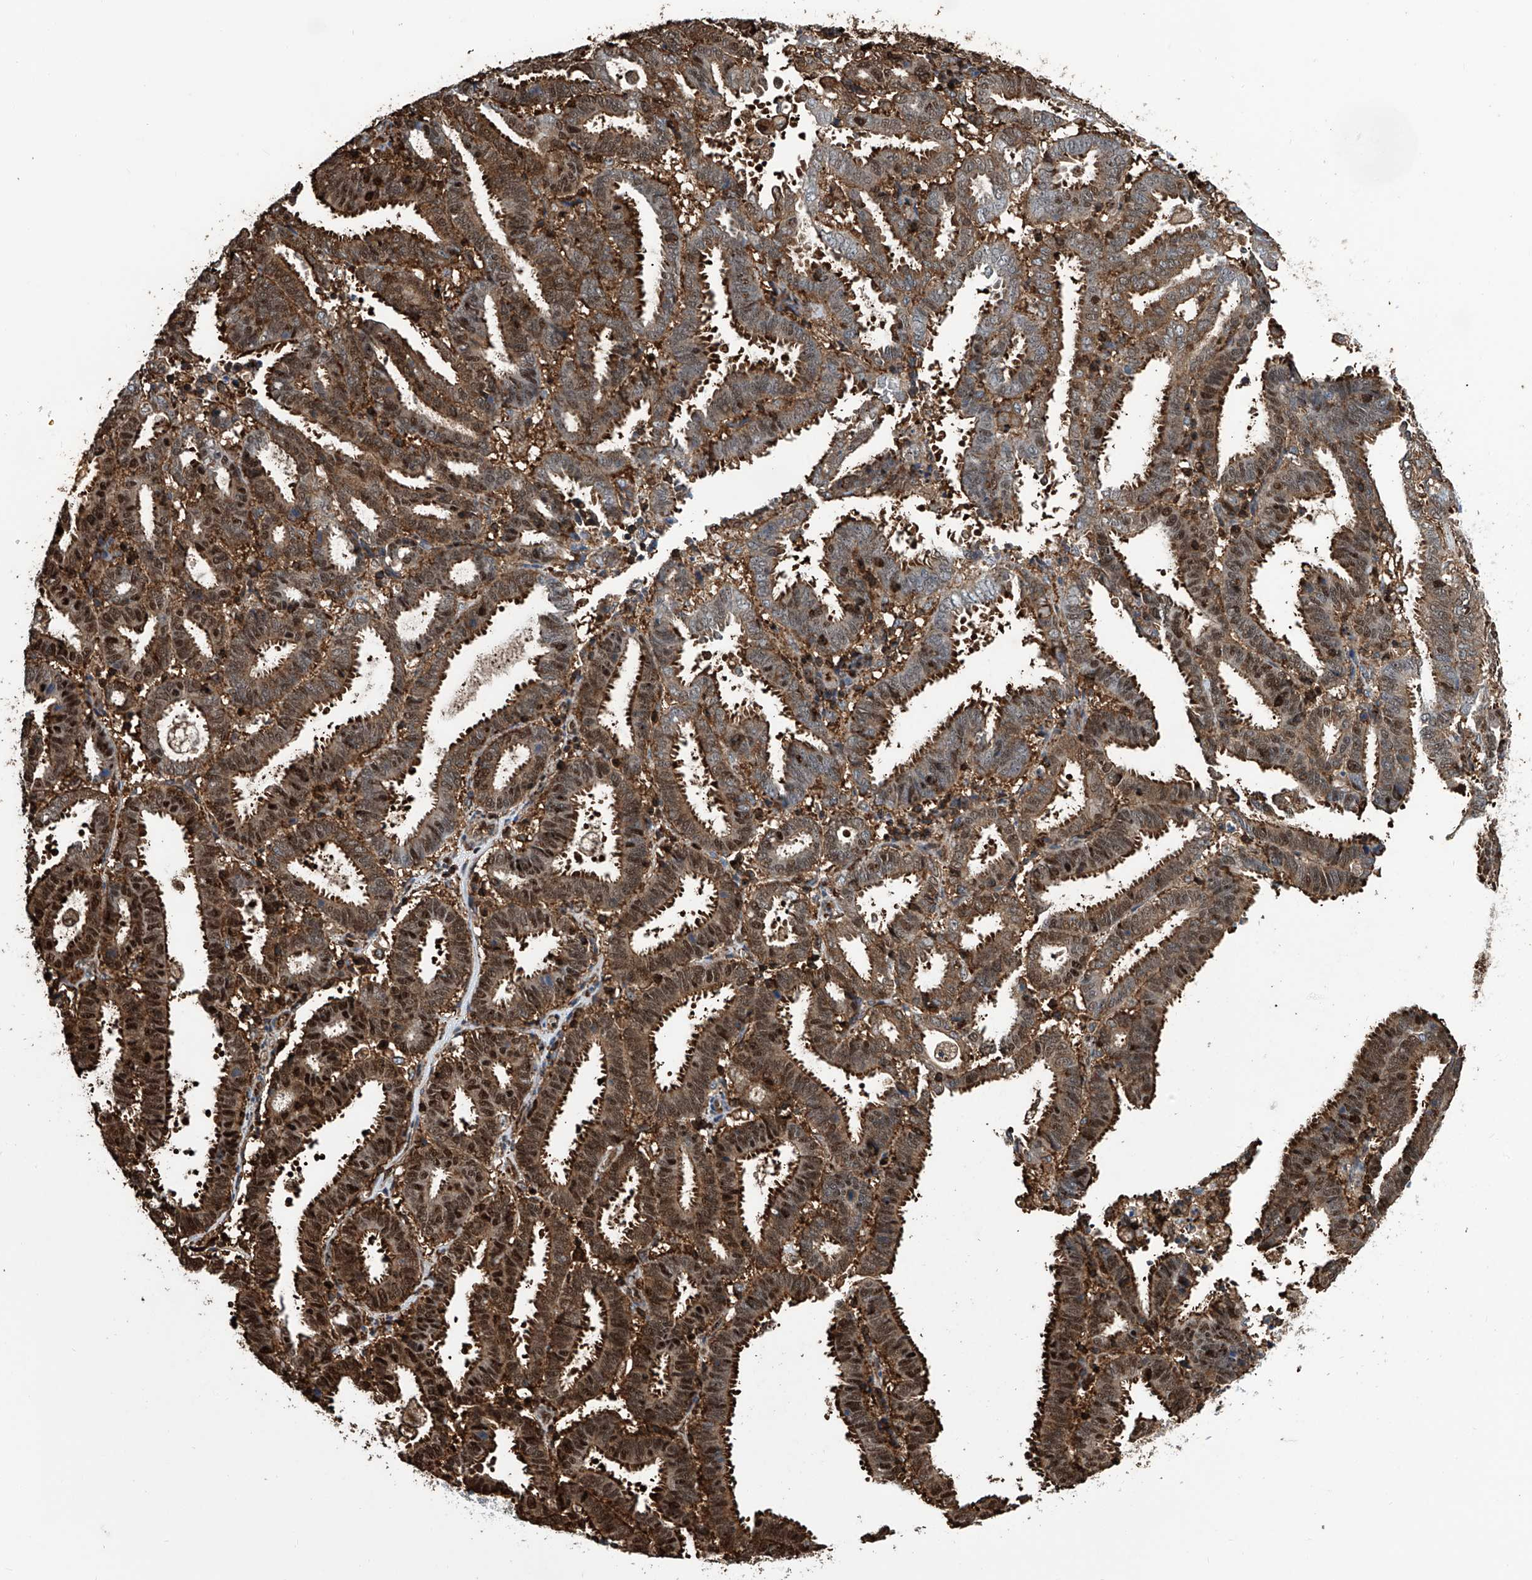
{"staining": {"intensity": "moderate", "quantity": ">75%", "location": "cytoplasmic/membranous,nuclear"}, "tissue": "endometrial cancer", "cell_type": "Tumor cells", "image_type": "cancer", "snomed": [{"axis": "morphology", "description": "Adenocarcinoma, NOS"}, {"axis": "topography", "description": "Uterus"}], "caption": "The immunohistochemical stain shows moderate cytoplasmic/membranous and nuclear expression in tumor cells of adenocarcinoma (endometrial) tissue.", "gene": "ZNF484", "patient": {"sex": "female", "age": 83}}